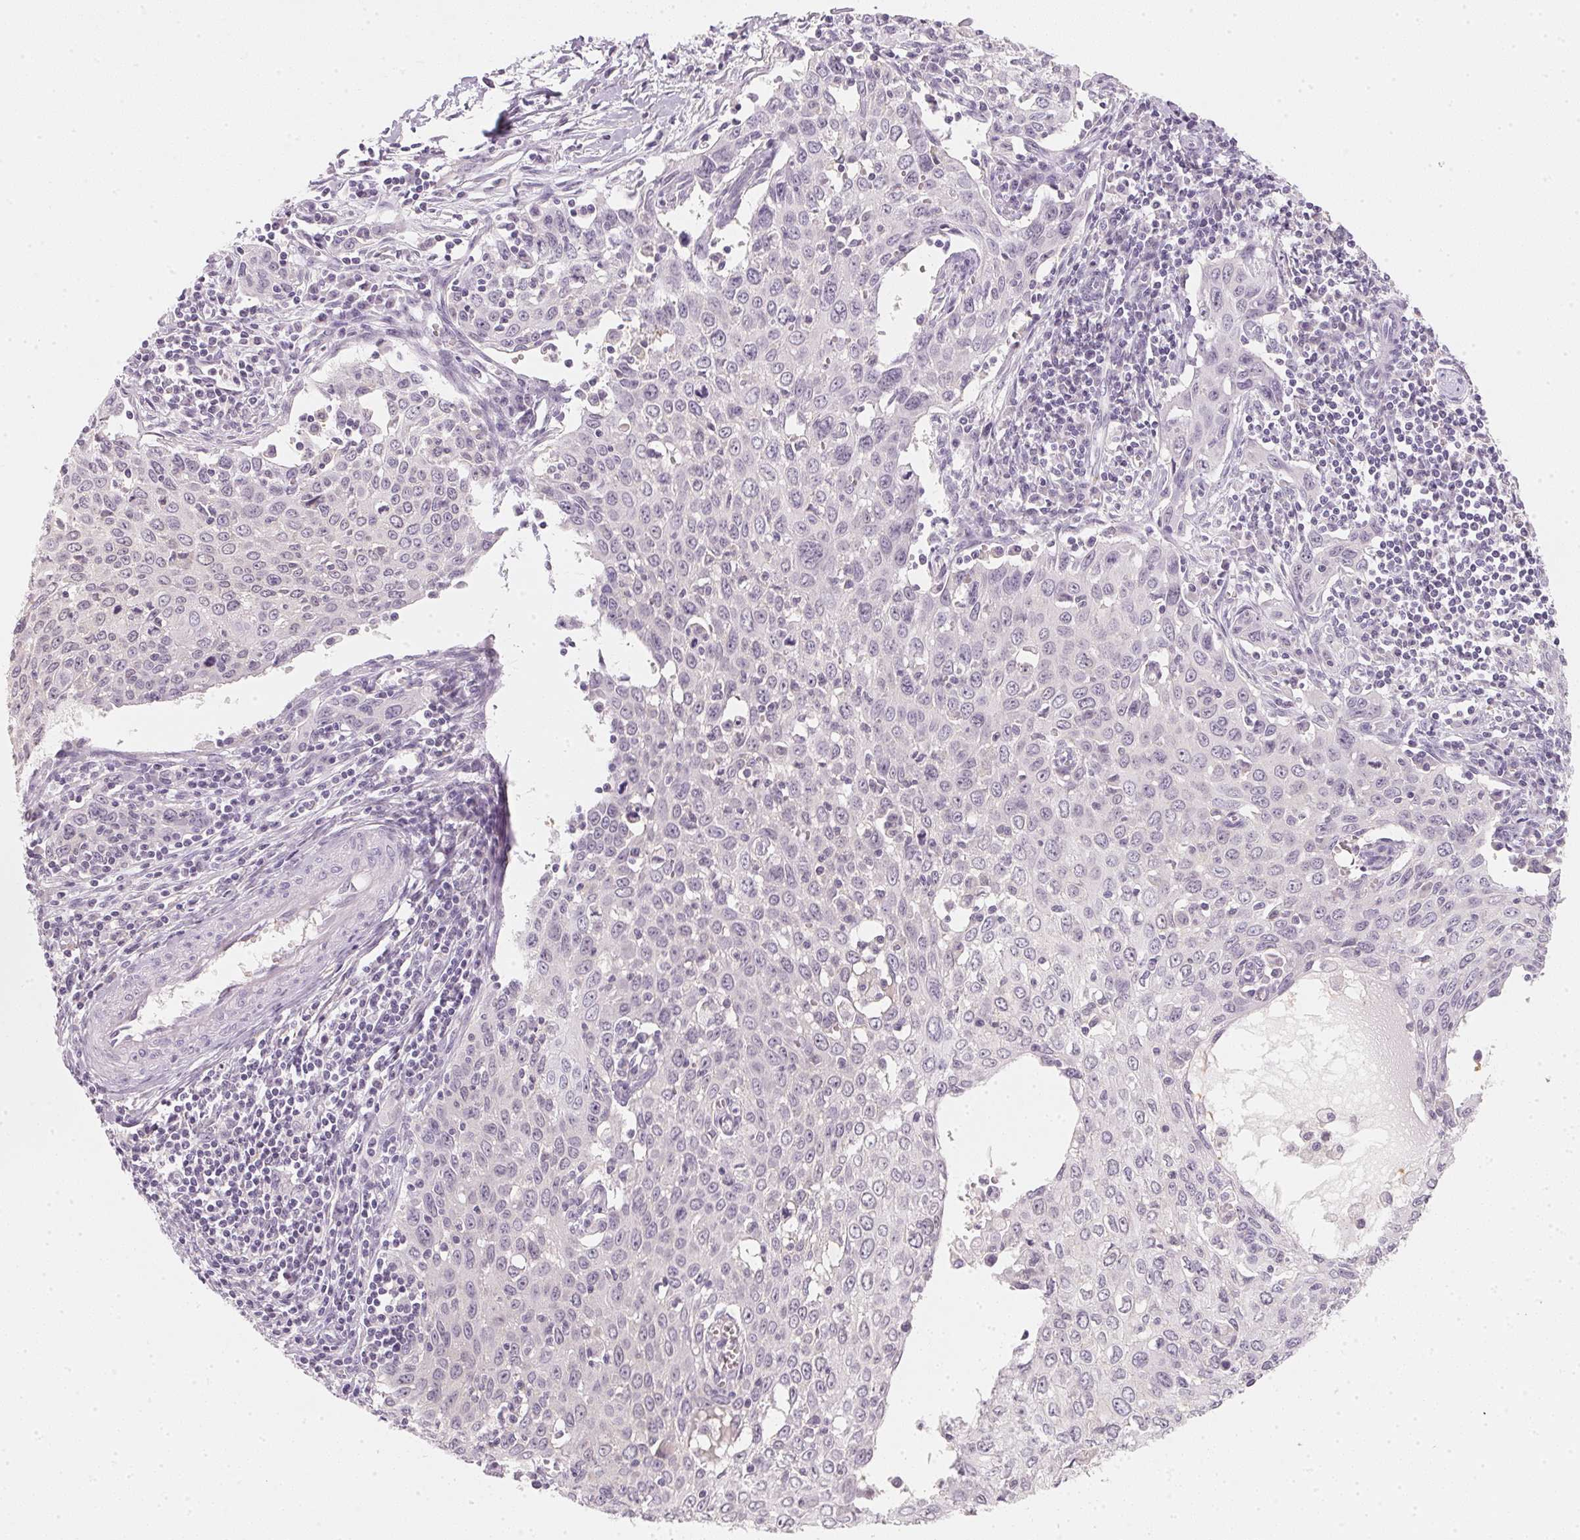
{"staining": {"intensity": "negative", "quantity": "none", "location": "none"}, "tissue": "cervical cancer", "cell_type": "Tumor cells", "image_type": "cancer", "snomed": [{"axis": "morphology", "description": "Squamous cell carcinoma, NOS"}, {"axis": "topography", "description": "Cervix"}], "caption": "This histopathology image is of cervical squamous cell carcinoma stained with immunohistochemistry to label a protein in brown with the nuclei are counter-stained blue. There is no staining in tumor cells.", "gene": "CFAP276", "patient": {"sex": "female", "age": 38}}